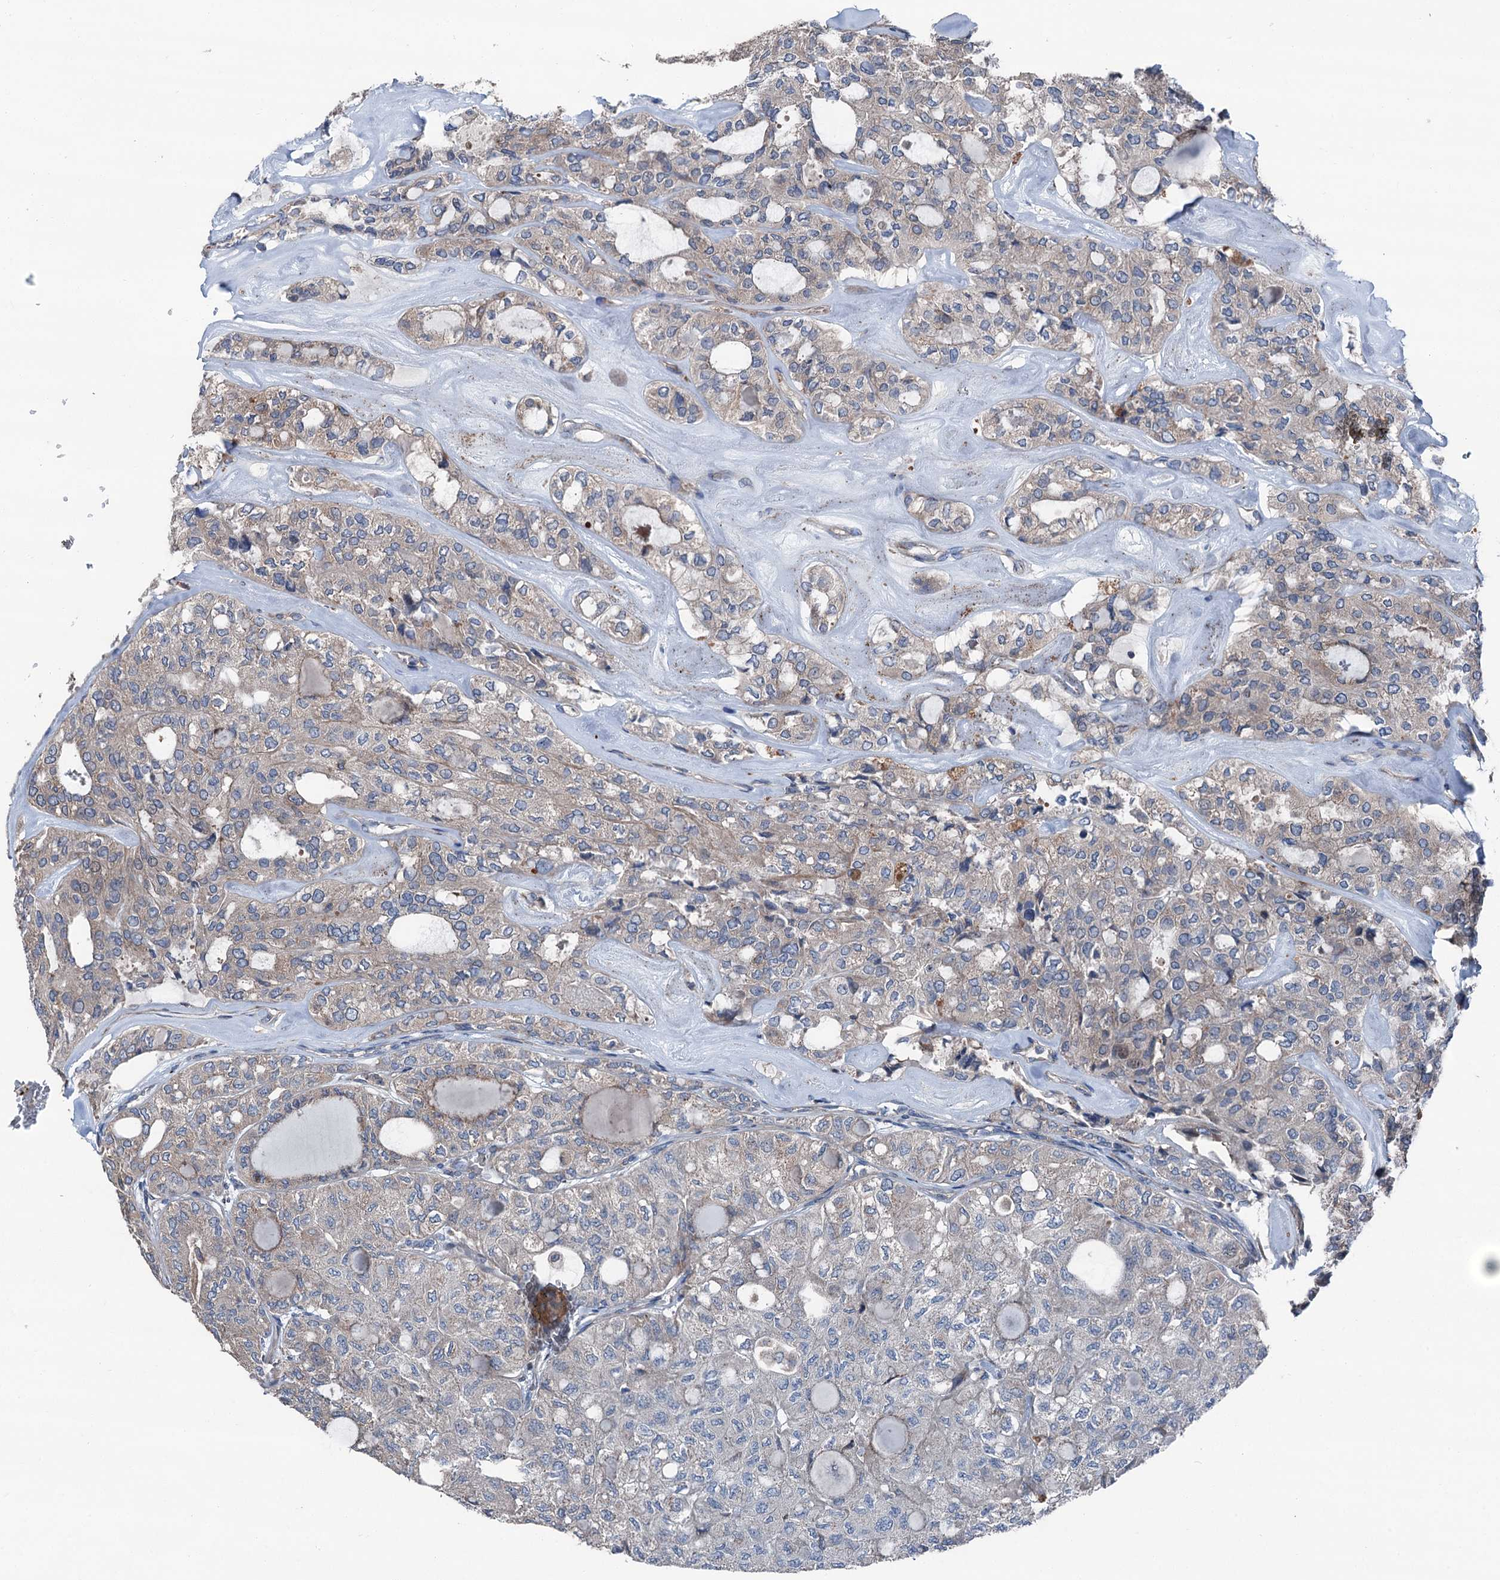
{"staining": {"intensity": "negative", "quantity": "none", "location": "none"}, "tissue": "thyroid cancer", "cell_type": "Tumor cells", "image_type": "cancer", "snomed": [{"axis": "morphology", "description": "Follicular adenoma carcinoma, NOS"}, {"axis": "topography", "description": "Thyroid gland"}], "caption": "This is an immunohistochemistry (IHC) micrograph of thyroid cancer (follicular adenoma carcinoma). There is no staining in tumor cells.", "gene": "RUFY1", "patient": {"sex": "male", "age": 75}}